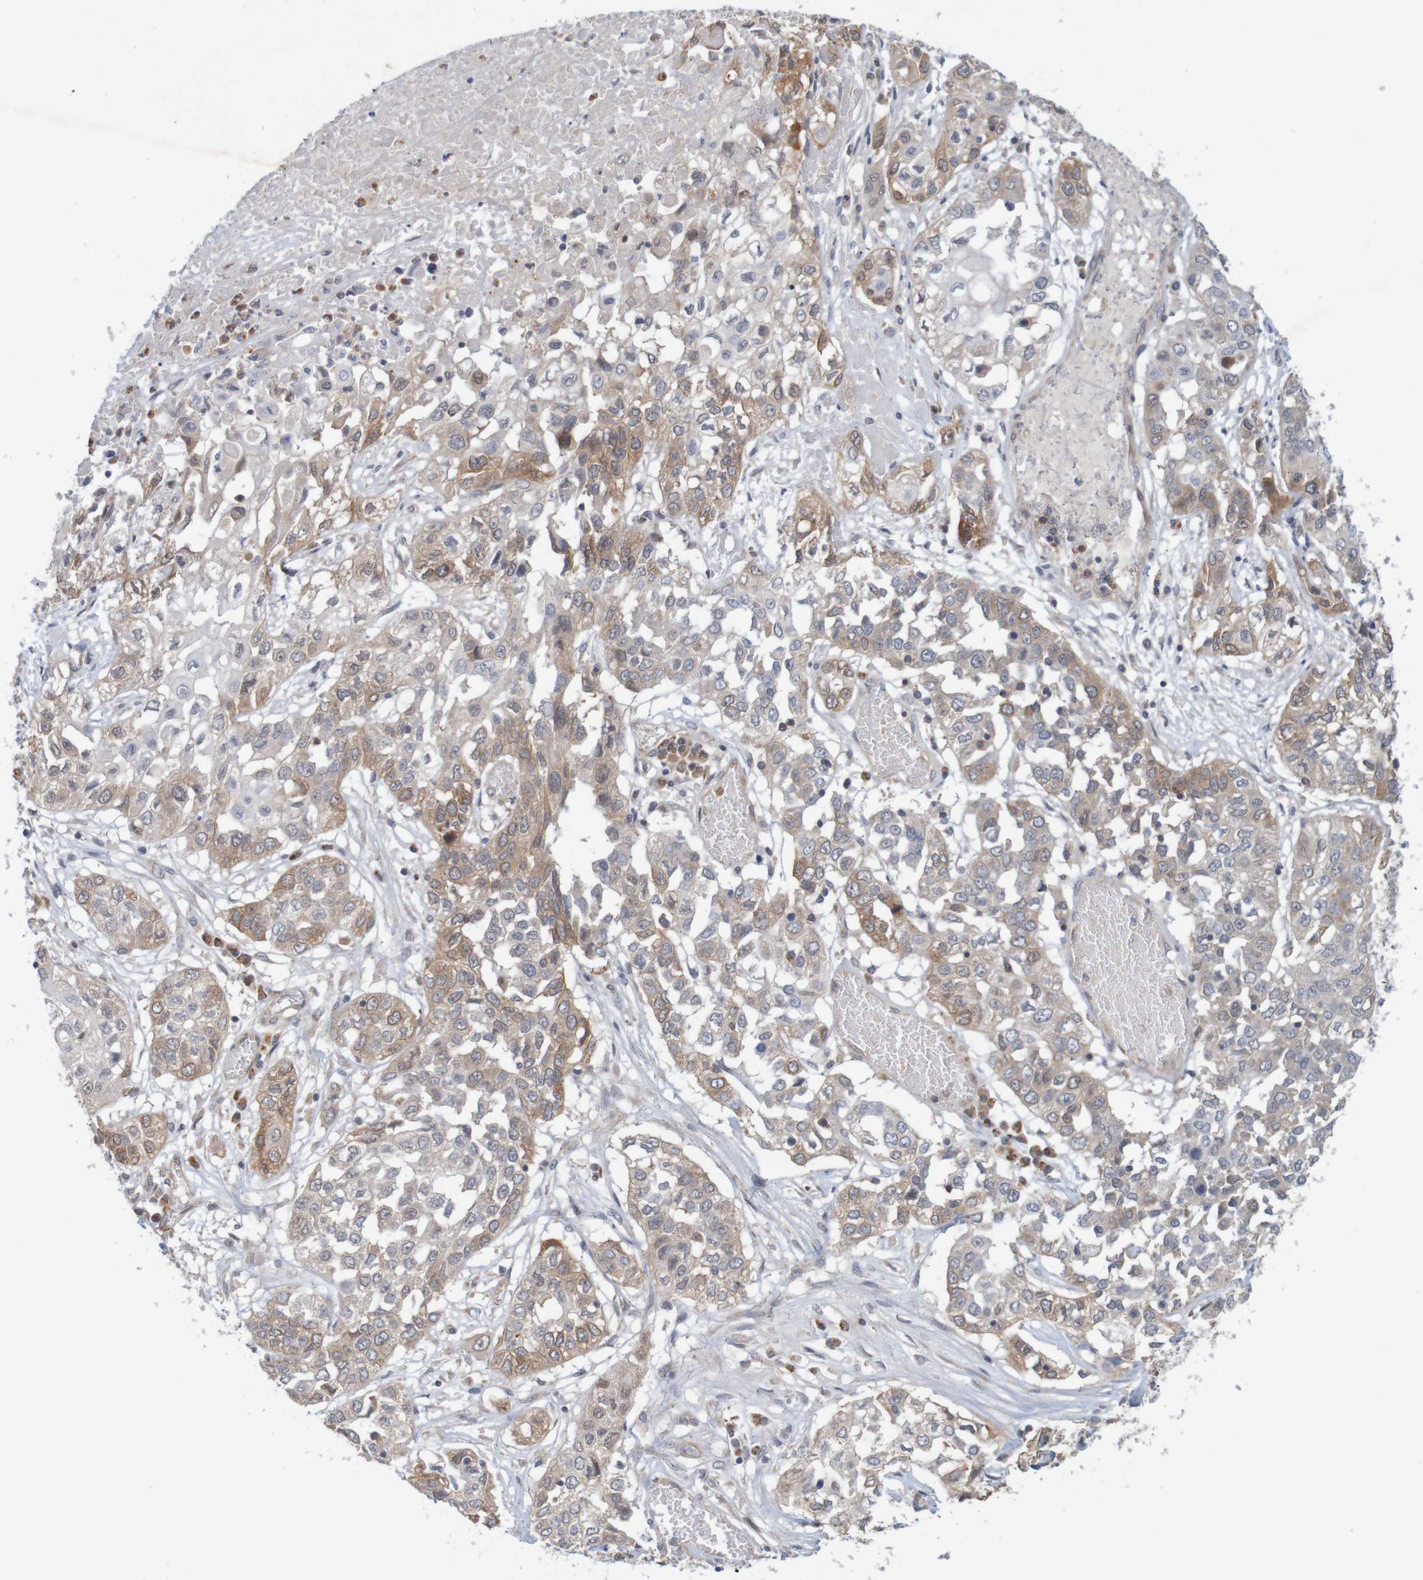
{"staining": {"intensity": "moderate", "quantity": ">75%", "location": "cytoplasmic/membranous"}, "tissue": "lung cancer", "cell_type": "Tumor cells", "image_type": "cancer", "snomed": [{"axis": "morphology", "description": "Squamous cell carcinoma, NOS"}, {"axis": "topography", "description": "Lung"}], "caption": "Lung squamous cell carcinoma tissue displays moderate cytoplasmic/membranous expression in about >75% of tumor cells, visualized by immunohistochemistry. Nuclei are stained in blue.", "gene": "NAV2", "patient": {"sex": "male", "age": 71}}